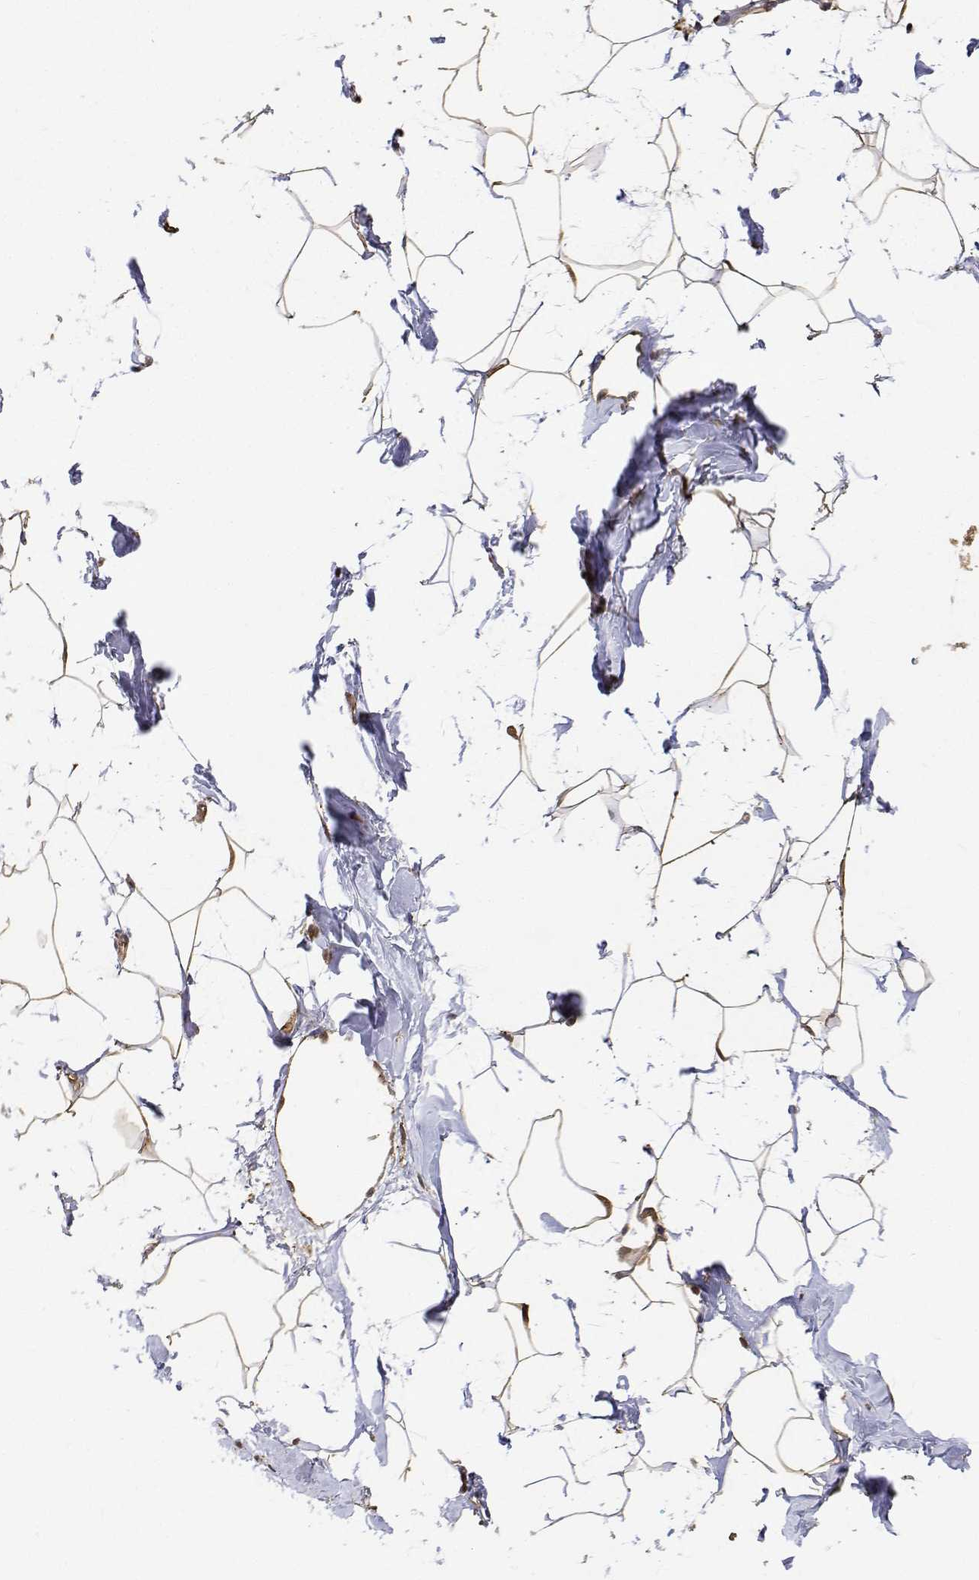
{"staining": {"intensity": "moderate", "quantity": ">75%", "location": "nuclear"}, "tissue": "breast", "cell_type": "Adipocytes", "image_type": "normal", "snomed": [{"axis": "morphology", "description": "Normal tissue, NOS"}, {"axis": "topography", "description": "Breast"}], "caption": "Moderate nuclear staining for a protein is identified in about >75% of adipocytes of unremarkable breast using immunohistochemistry.", "gene": "PCID2", "patient": {"sex": "female", "age": 32}}